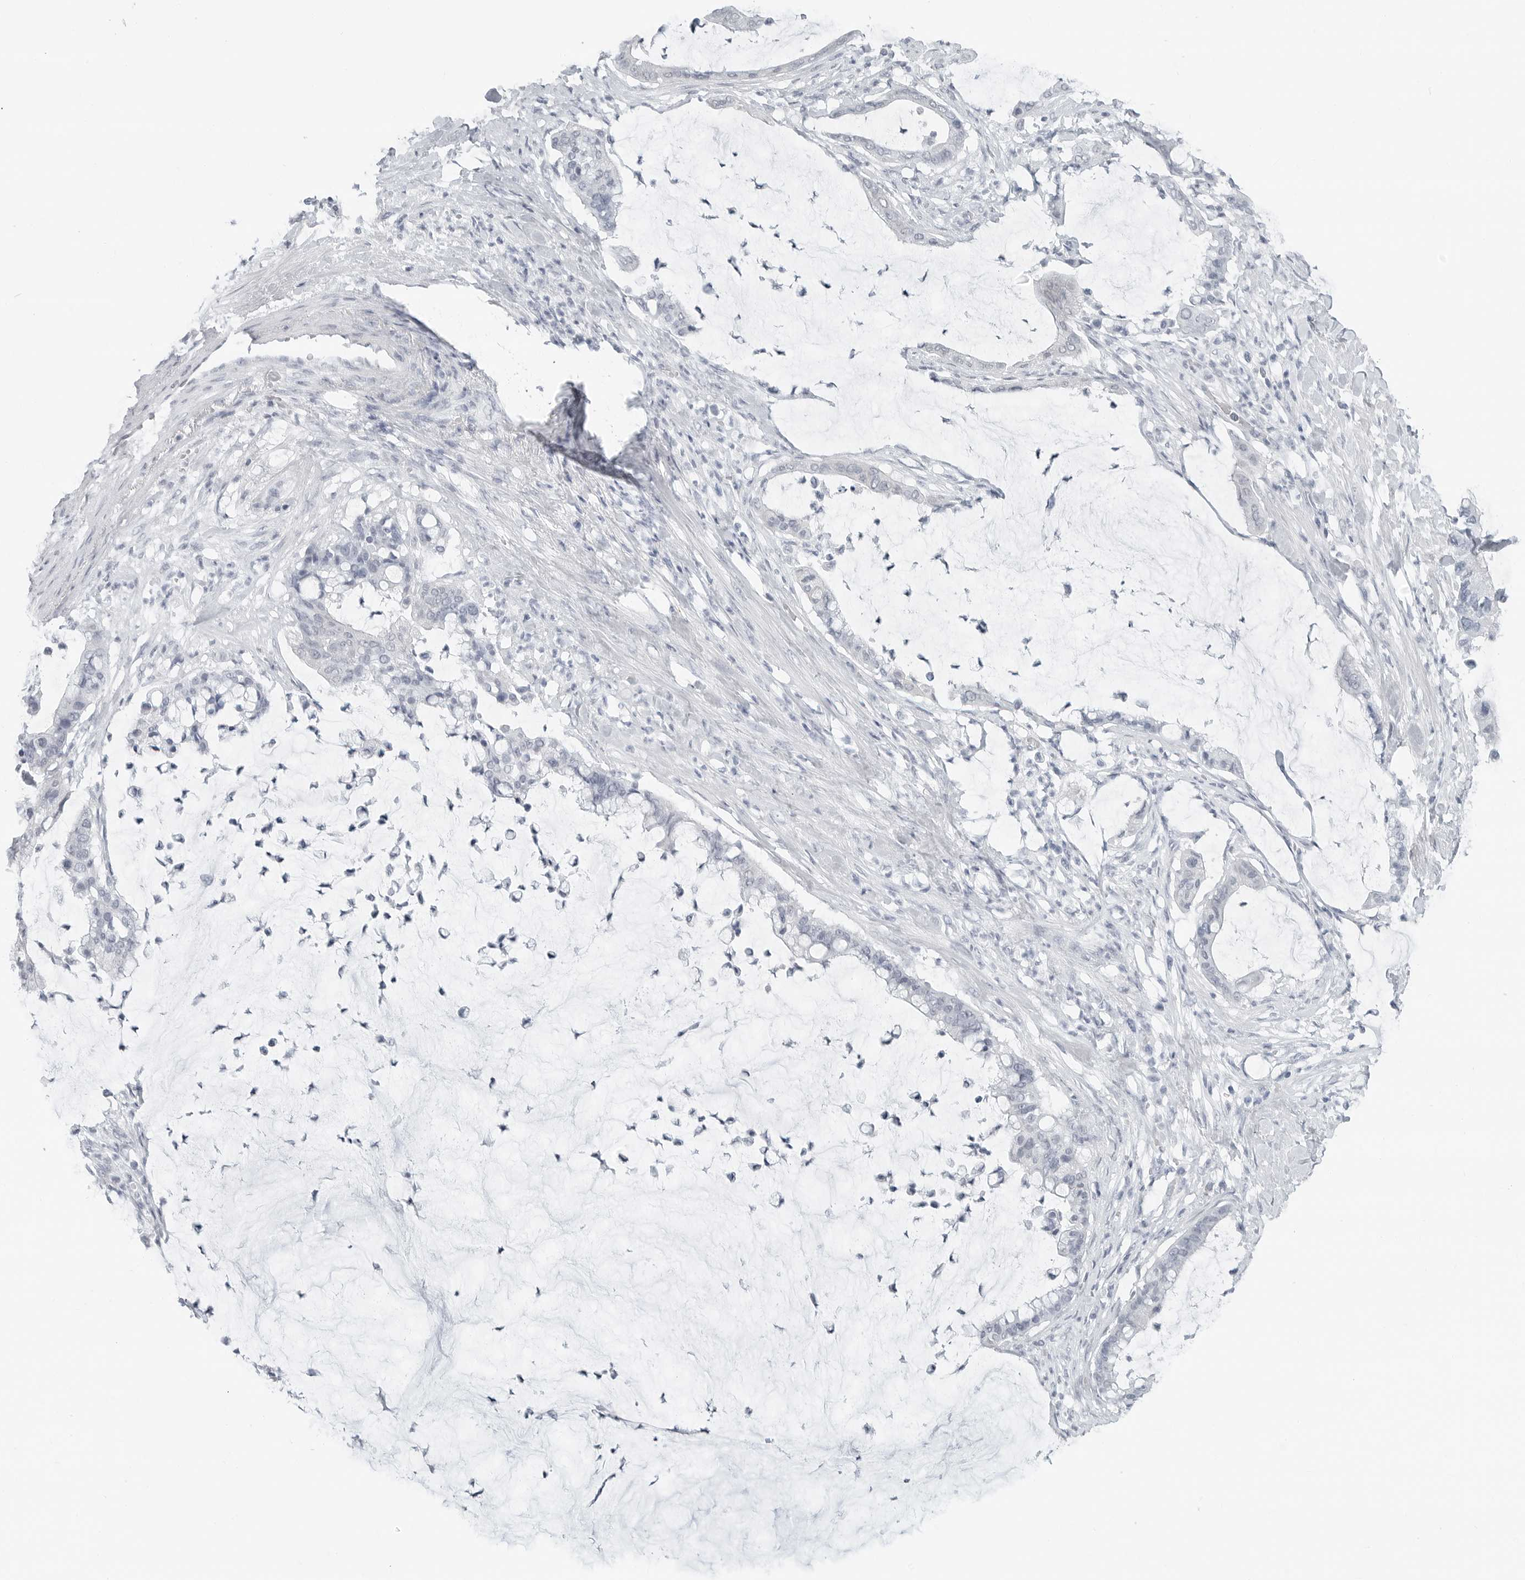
{"staining": {"intensity": "negative", "quantity": "none", "location": "none"}, "tissue": "pancreatic cancer", "cell_type": "Tumor cells", "image_type": "cancer", "snomed": [{"axis": "morphology", "description": "Adenocarcinoma, NOS"}, {"axis": "topography", "description": "Pancreas"}], "caption": "IHC histopathology image of neoplastic tissue: human pancreatic cancer (adenocarcinoma) stained with DAB shows no significant protein positivity in tumor cells.", "gene": "XIRP1", "patient": {"sex": "male", "age": 41}}